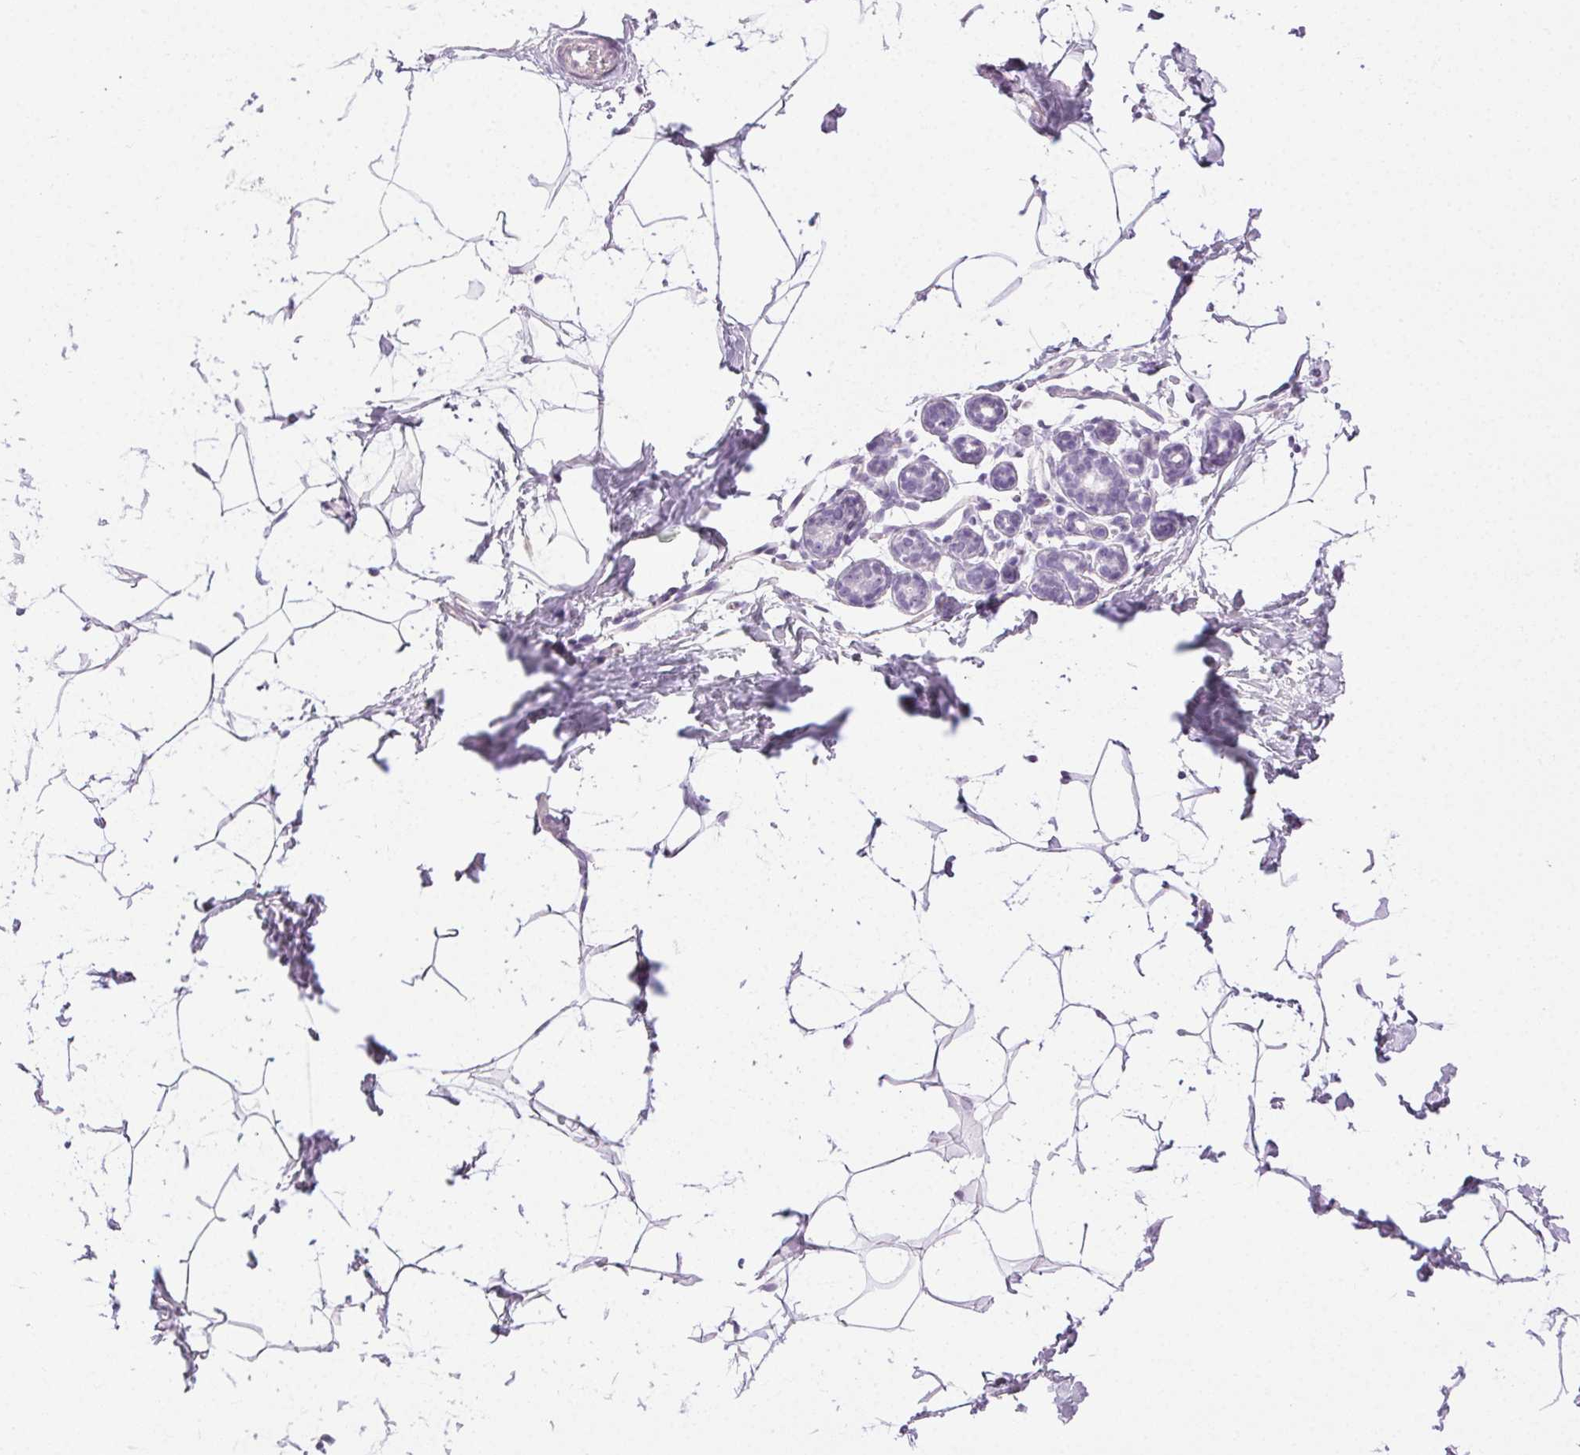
{"staining": {"intensity": "negative", "quantity": "none", "location": "none"}, "tissue": "breast", "cell_type": "Adipocytes", "image_type": "normal", "snomed": [{"axis": "morphology", "description": "Normal tissue, NOS"}, {"axis": "topography", "description": "Breast"}], "caption": "A photomicrograph of breast stained for a protein exhibits no brown staining in adipocytes. (Brightfield microscopy of DAB (3,3'-diaminobenzidine) IHC at high magnification).", "gene": "CADPS", "patient": {"sex": "female", "age": 32}}